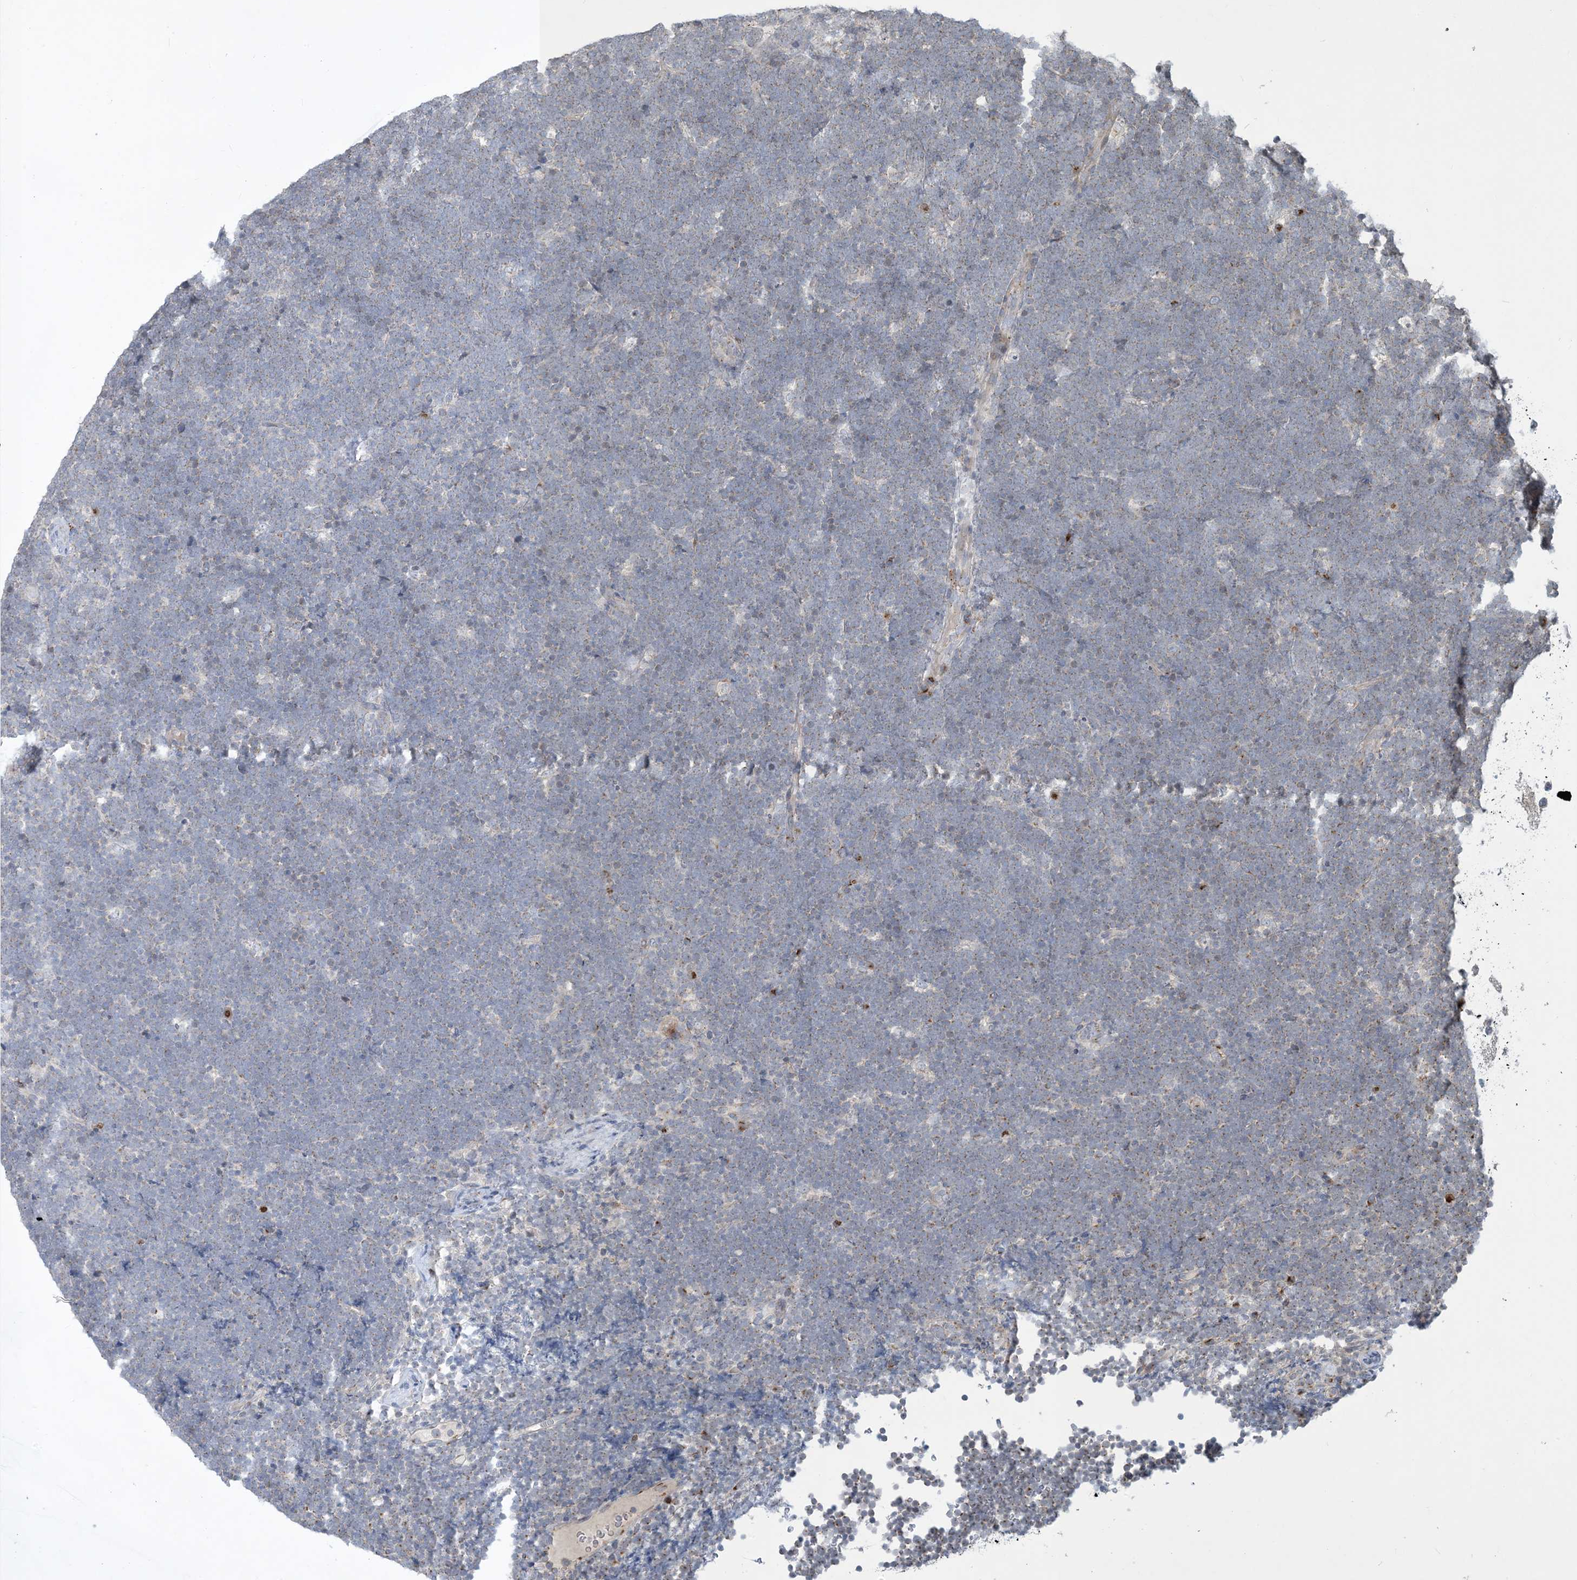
{"staining": {"intensity": "negative", "quantity": "none", "location": "none"}, "tissue": "lymphoma", "cell_type": "Tumor cells", "image_type": "cancer", "snomed": [{"axis": "morphology", "description": "Malignant lymphoma, non-Hodgkin's type, High grade"}, {"axis": "topography", "description": "Lymph node"}], "caption": "This is a micrograph of IHC staining of lymphoma, which shows no positivity in tumor cells.", "gene": "CCDC14", "patient": {"sex": "male", "age": 13}}